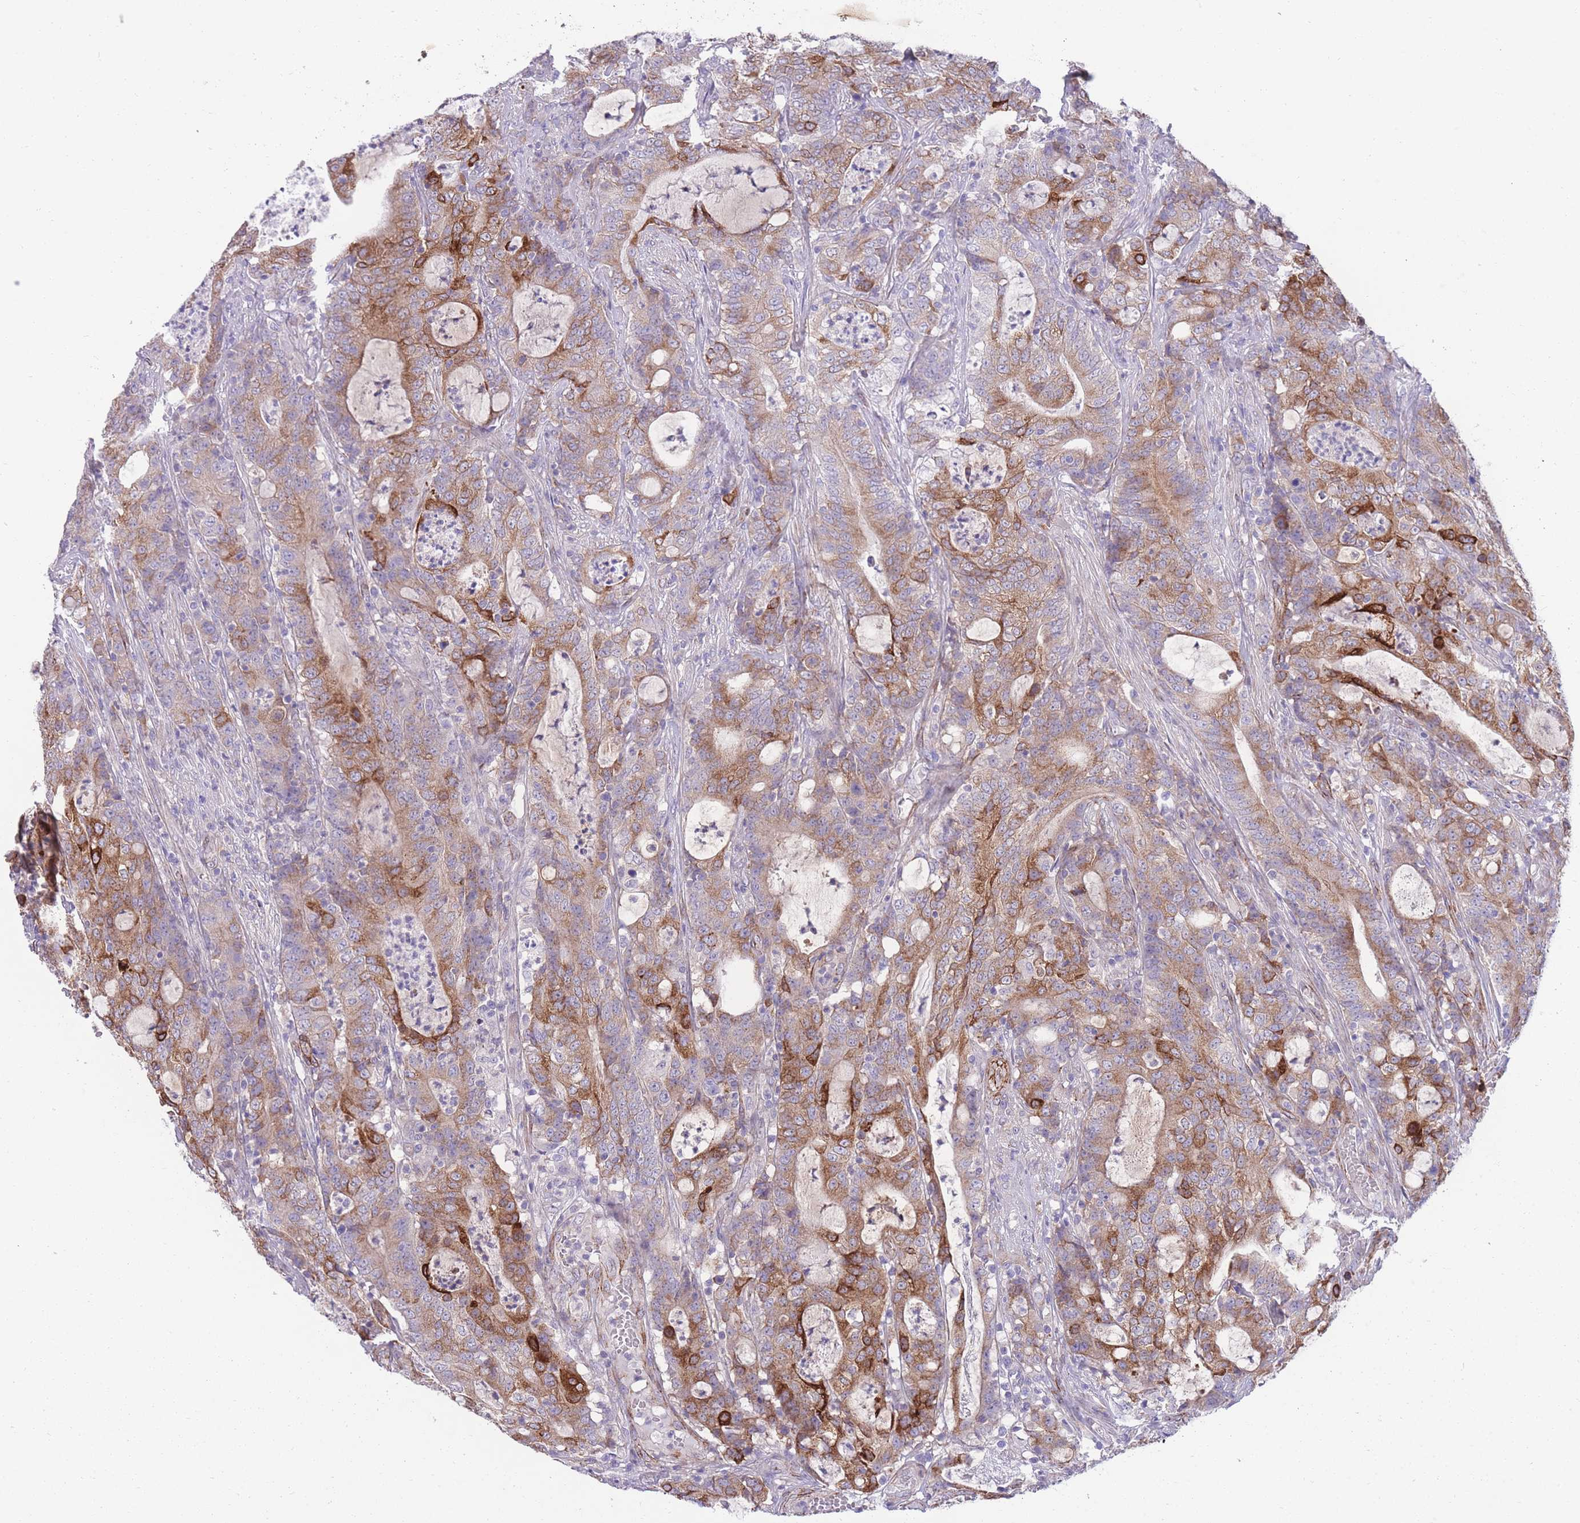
{"staining": {"intensity": "moderate", "quantity": ">75%", "location": "cytoplasmic/membranous"}, "tissue": "colorectal cancer", "cell_type": "Tumor cells", "image_type": "cancer", "snomed": [{"axis": "morphology", "description": "Adenocarcinoma, NOS"}, {"axis": "topography", "description": "Colon"}], "caption": "Immunohistochemistry (IHC) photomicrograph of human adenocarcinoma (colorectal) stained for a protein (brown), which exhibits medium levels of moderate cytoplasmic/membranous staining in about >75% of tumor cells.", "gene": "RGS11", "patient": {"sex": "male", "age": 83}}